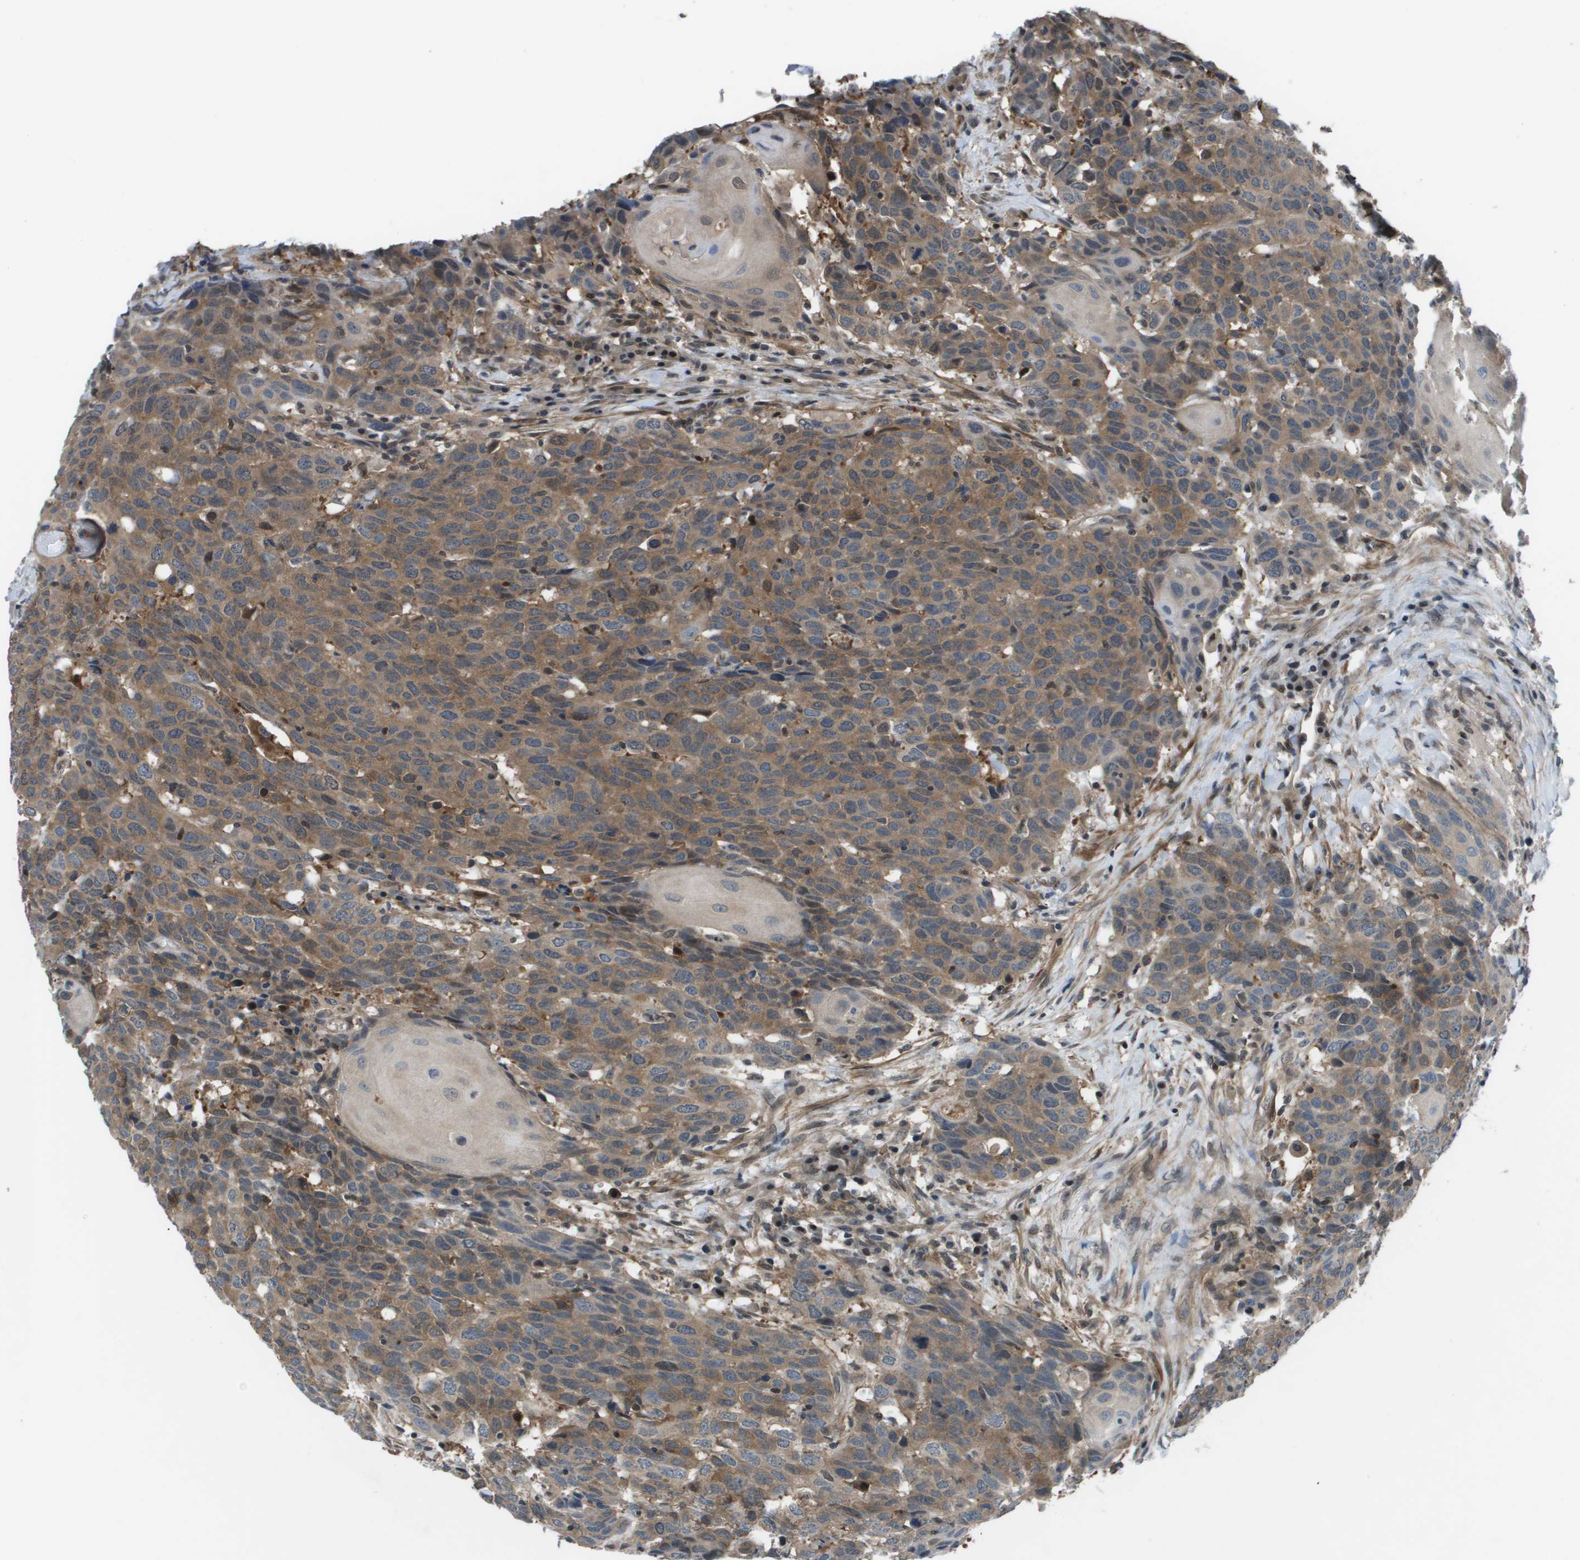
{"staining": {"intensity": "moderate", "quantity": ">75%", "location": "cytoplasmic/membranous"}, "tissue": "head and neck cancer", "cell_type": "Tumor cells", "image_type": "cancer", "snomed": [{"axis": "morphology", "description": "Squamous cell carcinoma, NOS"}, {"axis": "topography", "description": "Head-Neck"}], "caption": "Moderate cytoplasmic/membranous positivity for a protein is seen in approximately >75% of tumor cells of squamous cell carcinoma (head and neck) using IHC.", "gene": "ENPP5", "patient": {"sex": "male", "age": 66}}